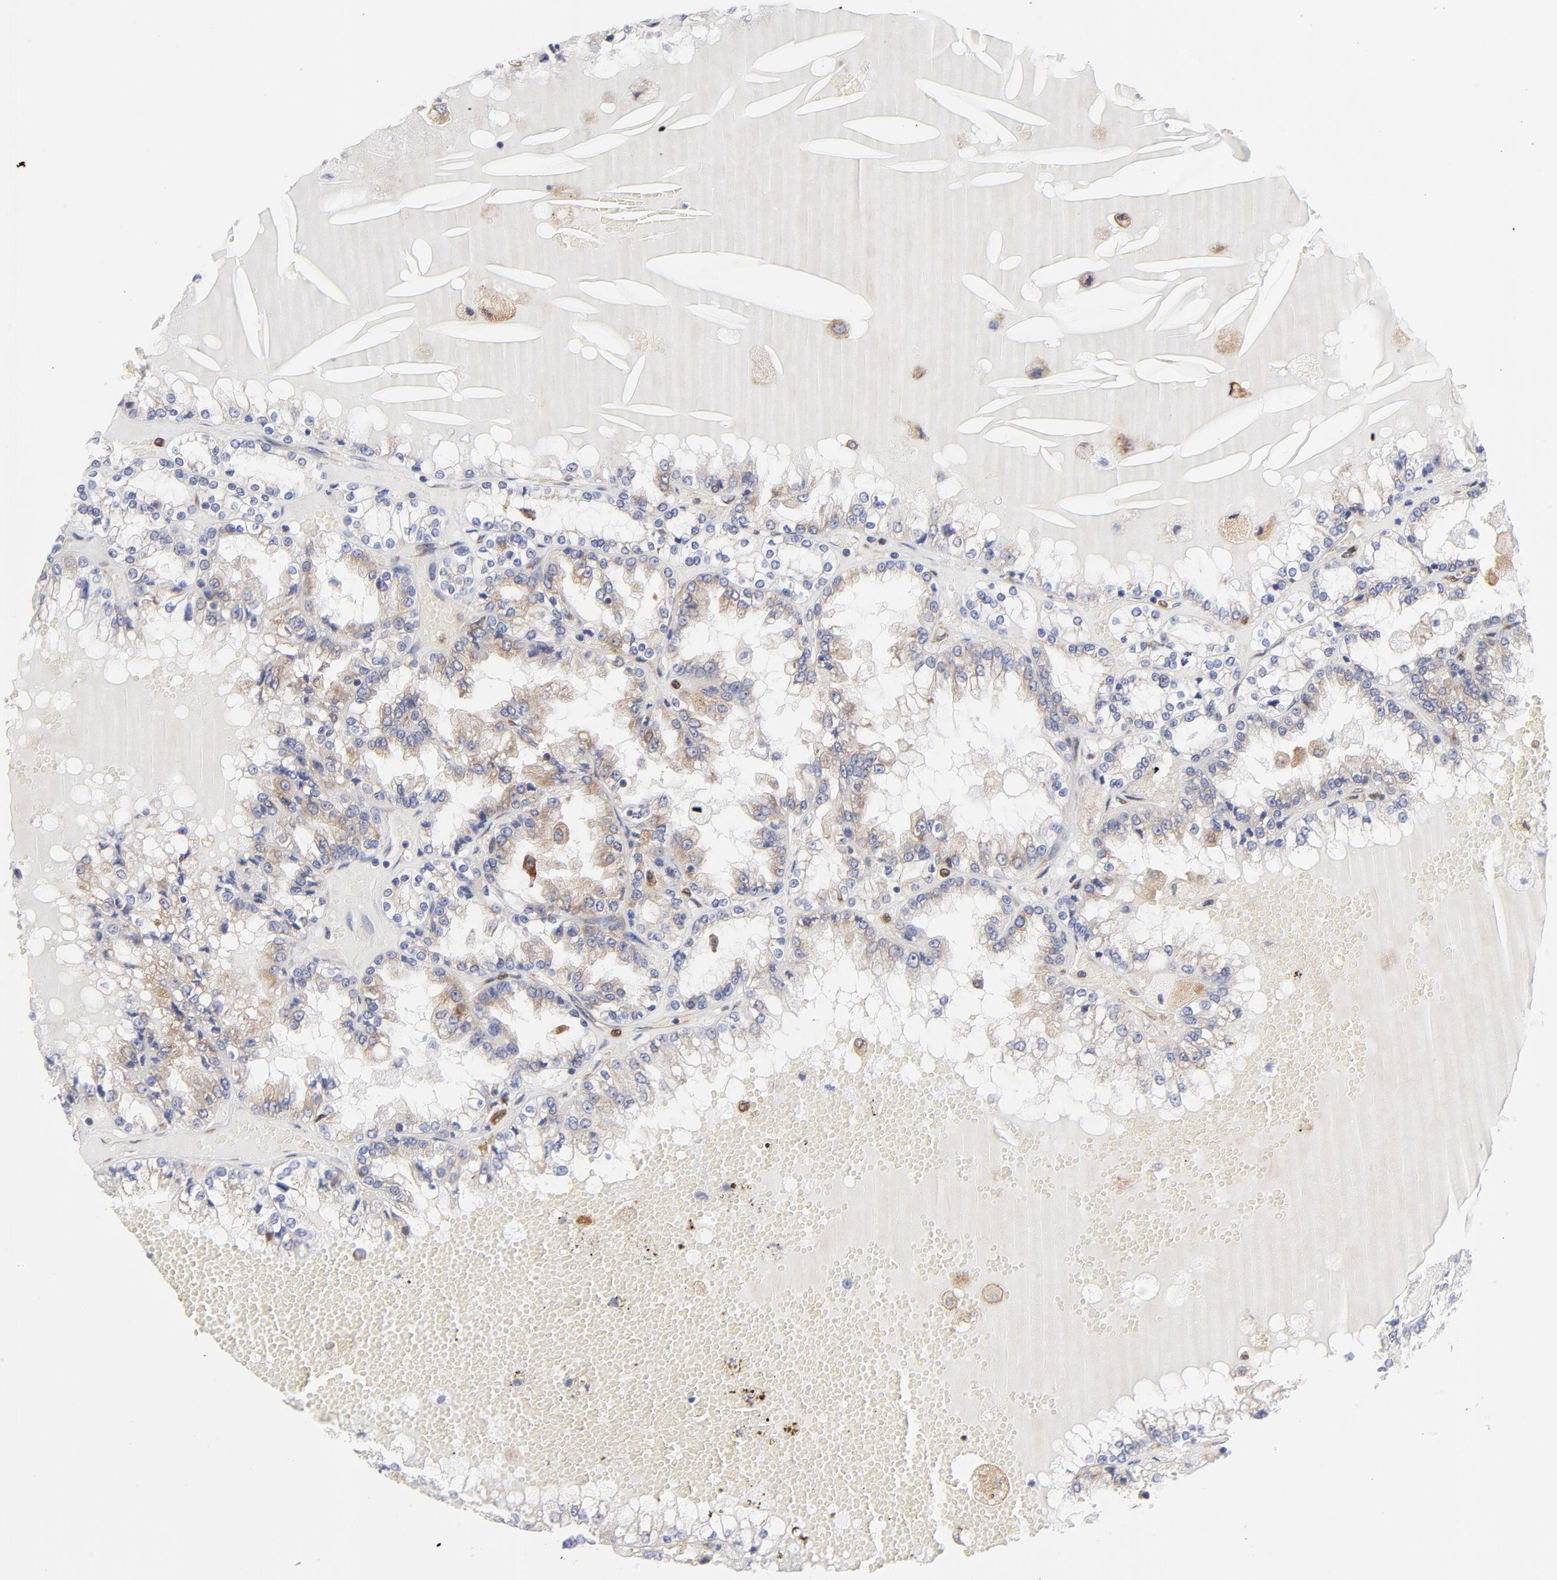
{"staining": {"intensity": "moderate", "quantity": "25%-75%", "location": "cytoplasmic/membranous"}, "tissue": "renal cancer", "cell_type": "Tumor cells", "image_type": "cancer", "snomed": [{"axis": "morphology", "description": "Adenocarcinoma, NOS"}, {"axis": "topography", "description": "Kidney"}], "caption": "The histopathology image demonstrates staining of renal cancer, revealing moderate cytoplasmic/membranous protein staining (brown color) within tumor cells.", "gene": "MOSPD2", "patient": {"sex": "female", "age": 56}}